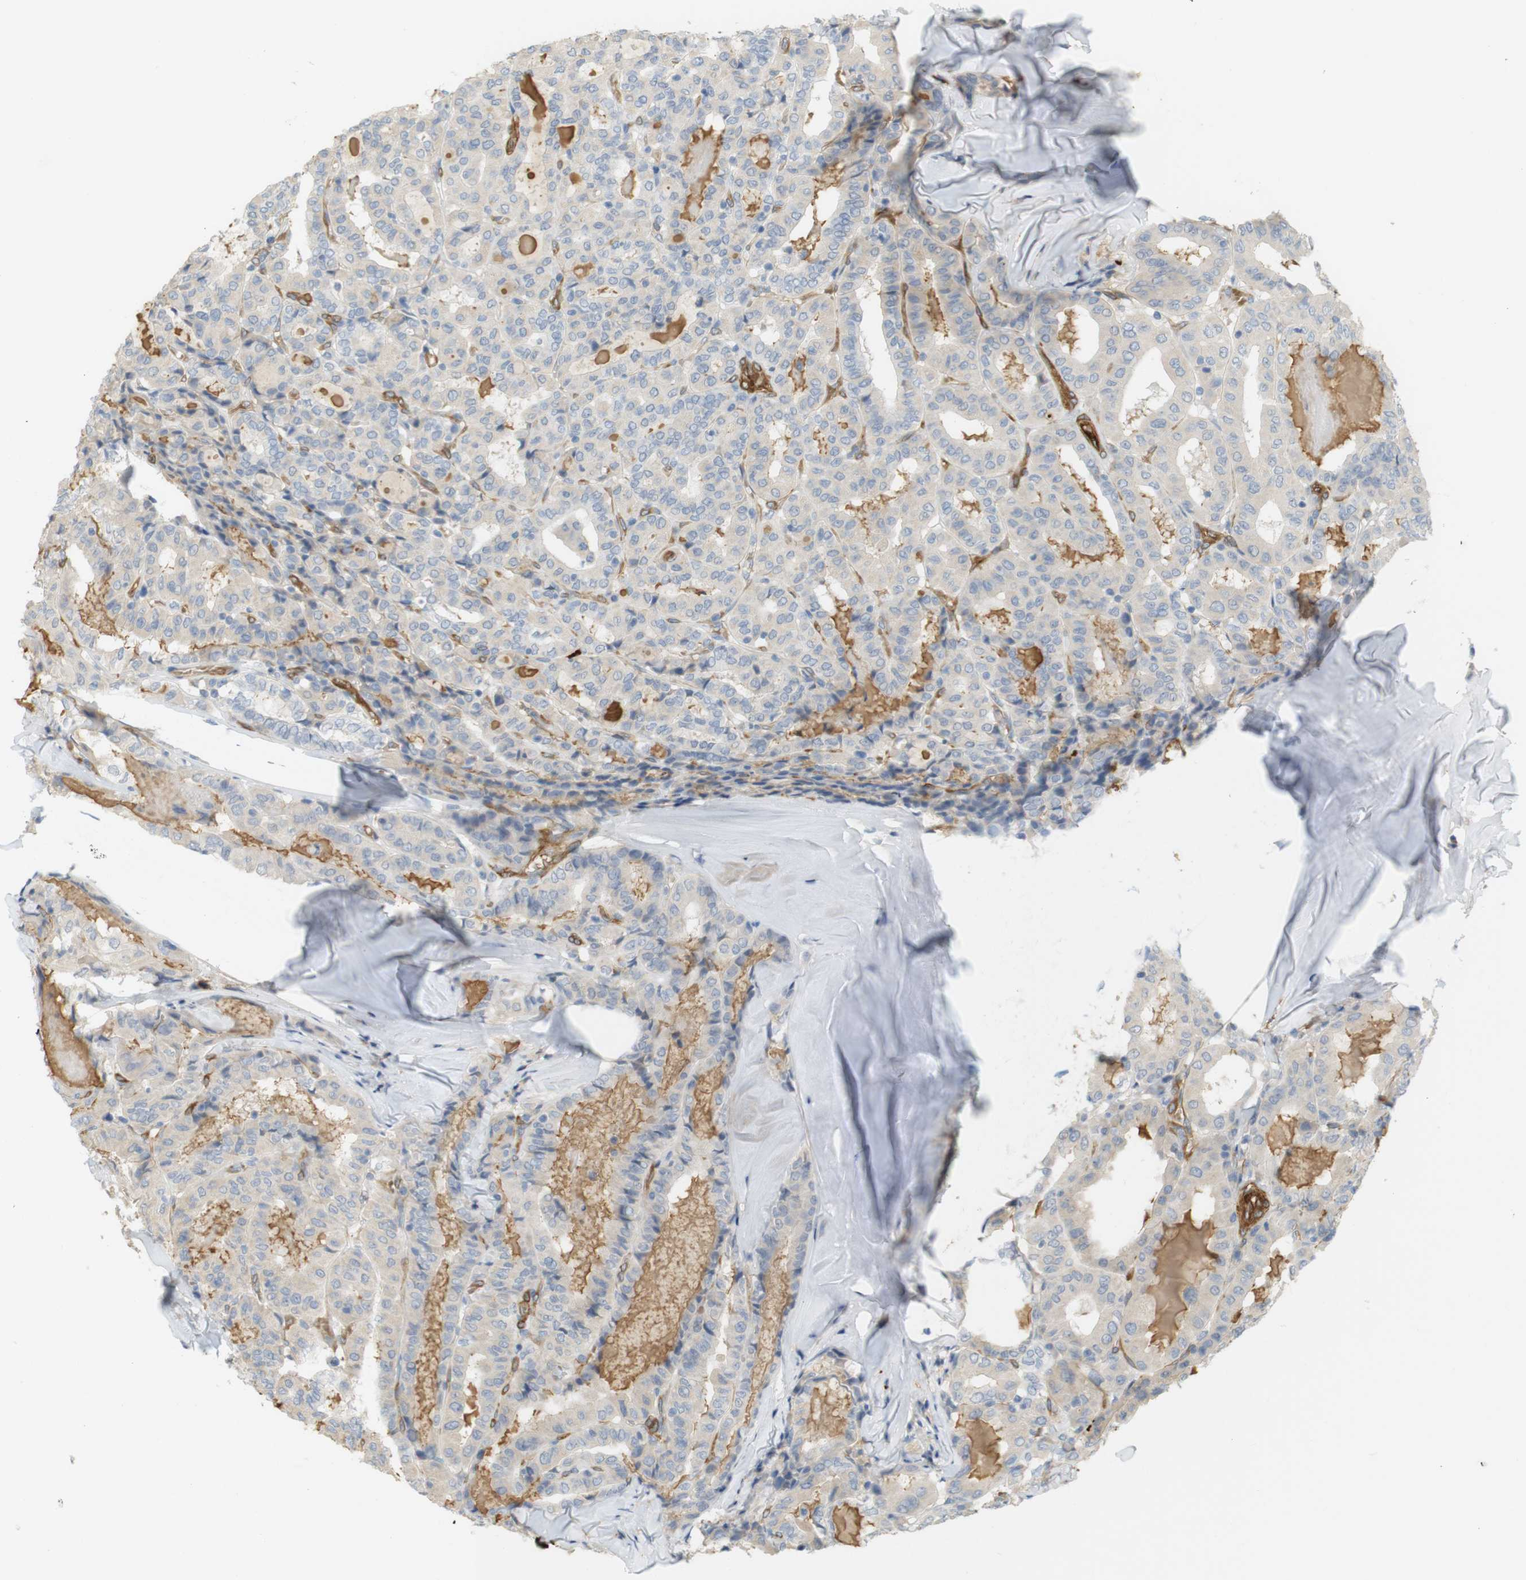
{"staining": {"intensity": "negative", "quantity": "none", "location": "none"}, "tissue": "thyroid cancer", "cell_type": "Tumor cells", "image_type": "cancer", "snomed": [{"axis": "morphology", "description": "Papillary adenocarcinoma, NOS"}, {"axis": "topography", "description": "Thyroid gland"}], "caption": "Histopathology image shows no significant protein staining in tumor cells of thyroid papillary adenocarcinoma. The staining was performed using DAB (3,3'-diaminobenzidine) to visualize the protein expression in brown, while the nuclei were stained in blue with hematoxylin (Magnification: 20x).", "gene": "PDE3A", "patient": {"sex": "female", "age": 42}}